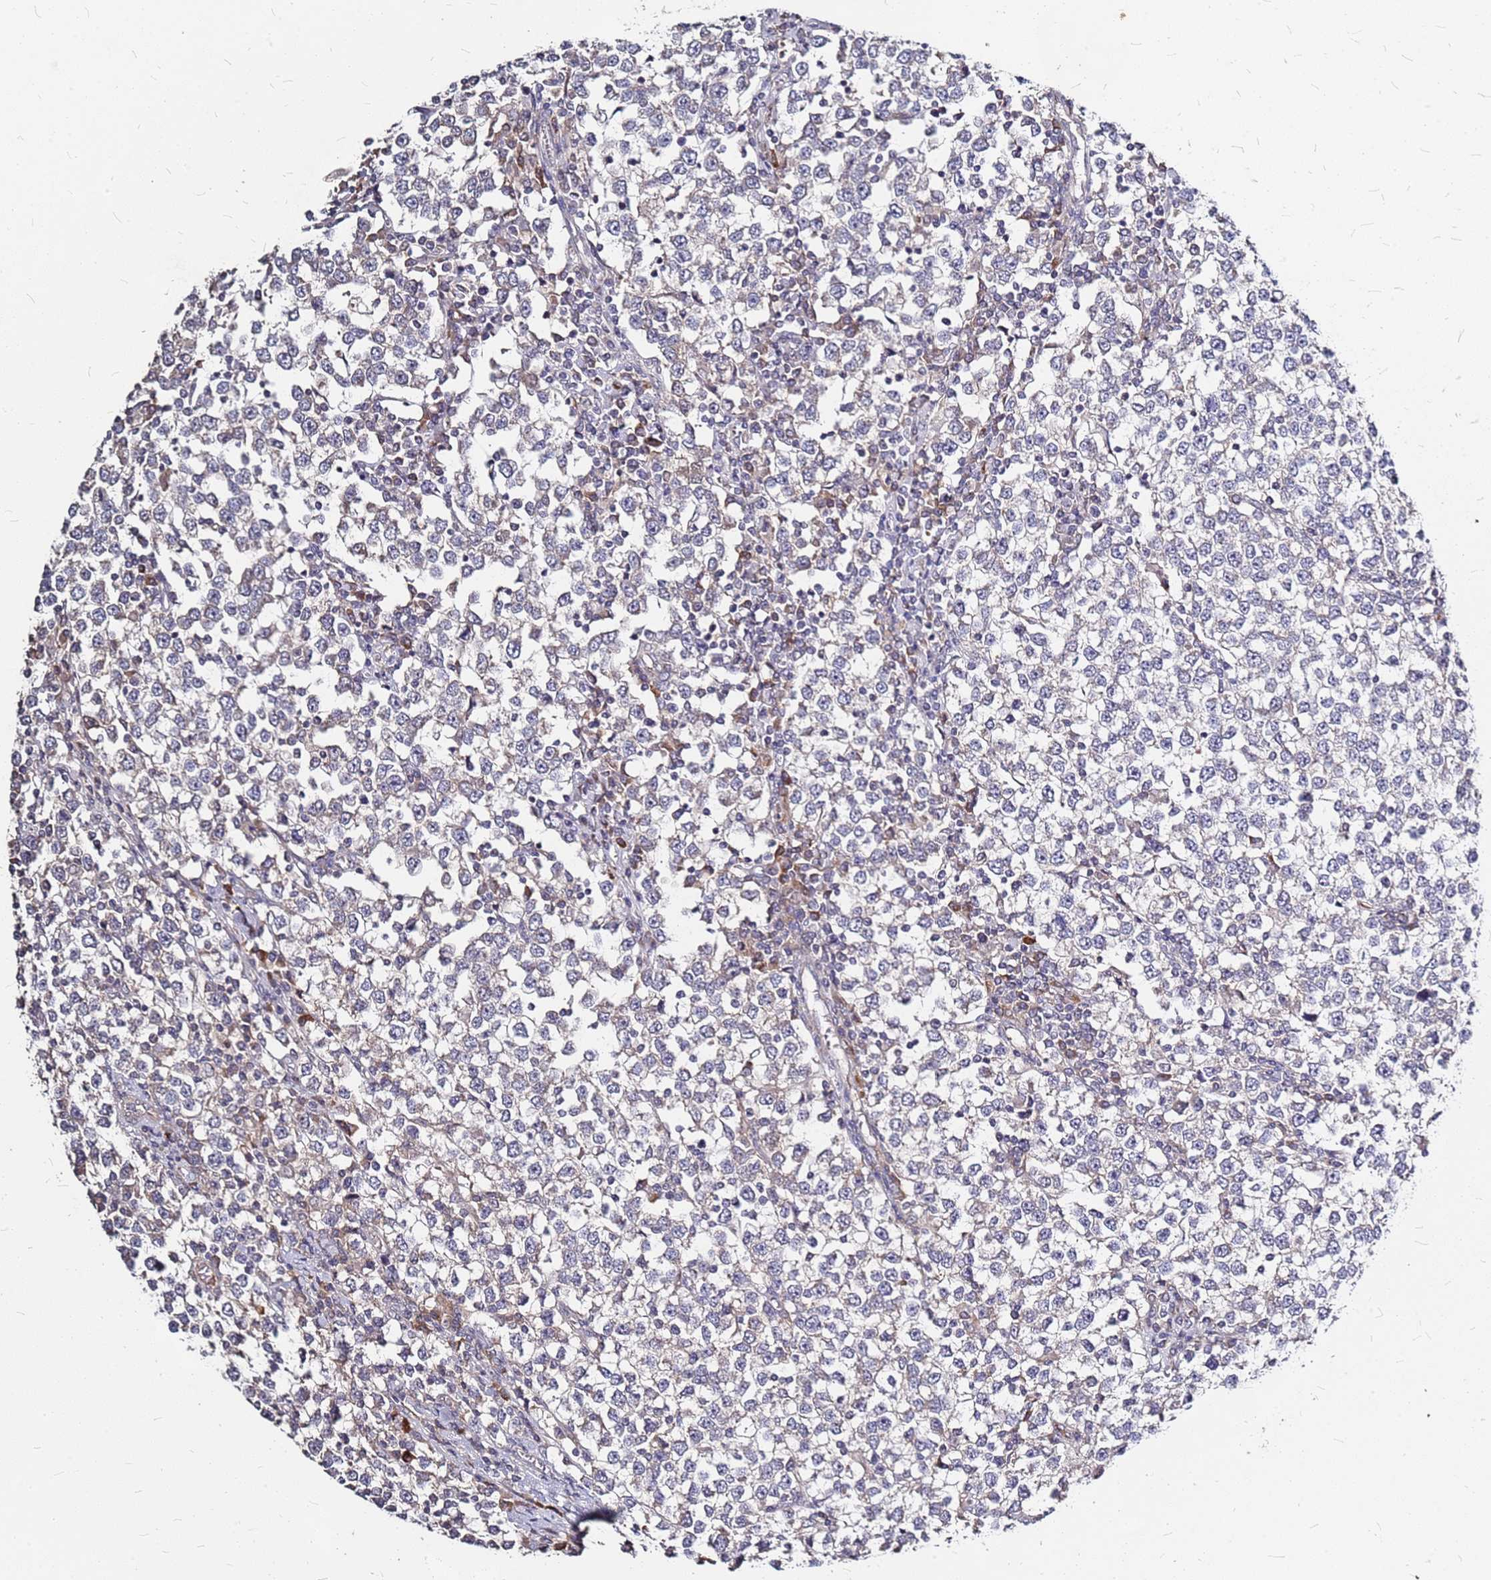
{"staining": {"intensity": "weak", "quantity": "<25%", "location": "cytoplasmic/membranous"}, "tissue": "testis cancer", "cell_type": "Tumor cells", "image_type": "cancer", "snomed": [{"axis": "morphology", "description": "Seminoma, NOS"}, {"axis": "topography", "description": "Testis"}], "caption": "DAB (3,3'-diaminobenzidine) immunohistochemical staining of testis cancer demonstrates no significant expression in tumor cells.", "gene": "DCDC2C", "patient": {"sex": "male", "age": 65}}